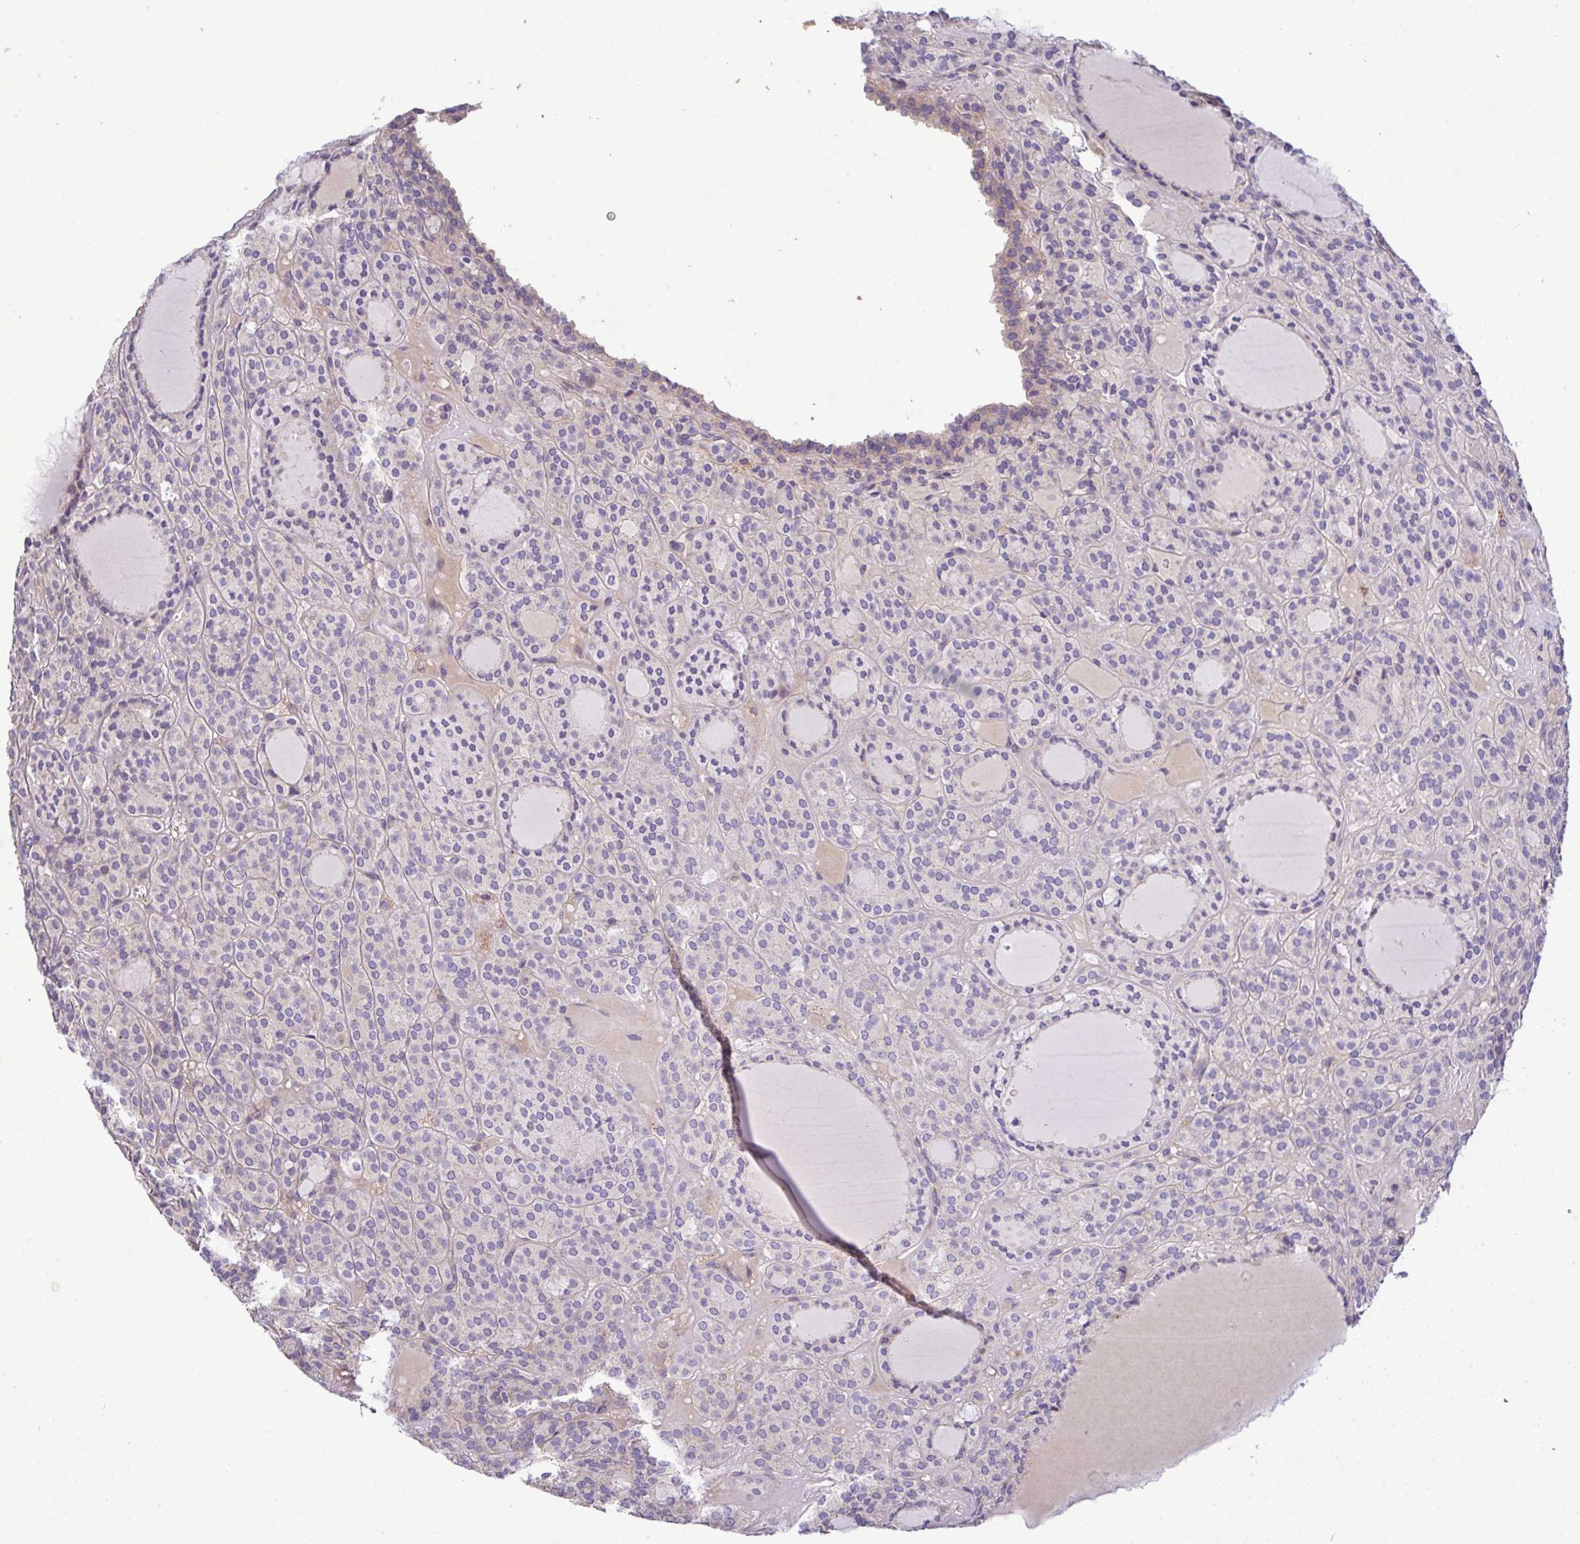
{"staining": {"intensity": "negative", "quantity": "none", "location": "none"}, "tissue": "thyroid cancer", "cell_type": "Tumor cells", "image_type": "cancer", "snomed": [{"axis": "morphology", "description": "Follicular adenoma carcinoma, NOS"}, {"axis": "topography", "description": "Thyroid gland"}], "caption": "This is a micrograph of immunohistochemistry (IHC) staining of follicular adenoma carcinoma (thyroid), which shows no expression in tumor cells.", "gene": "EPN3", "patient": {"sex": "female", "age": 63}}